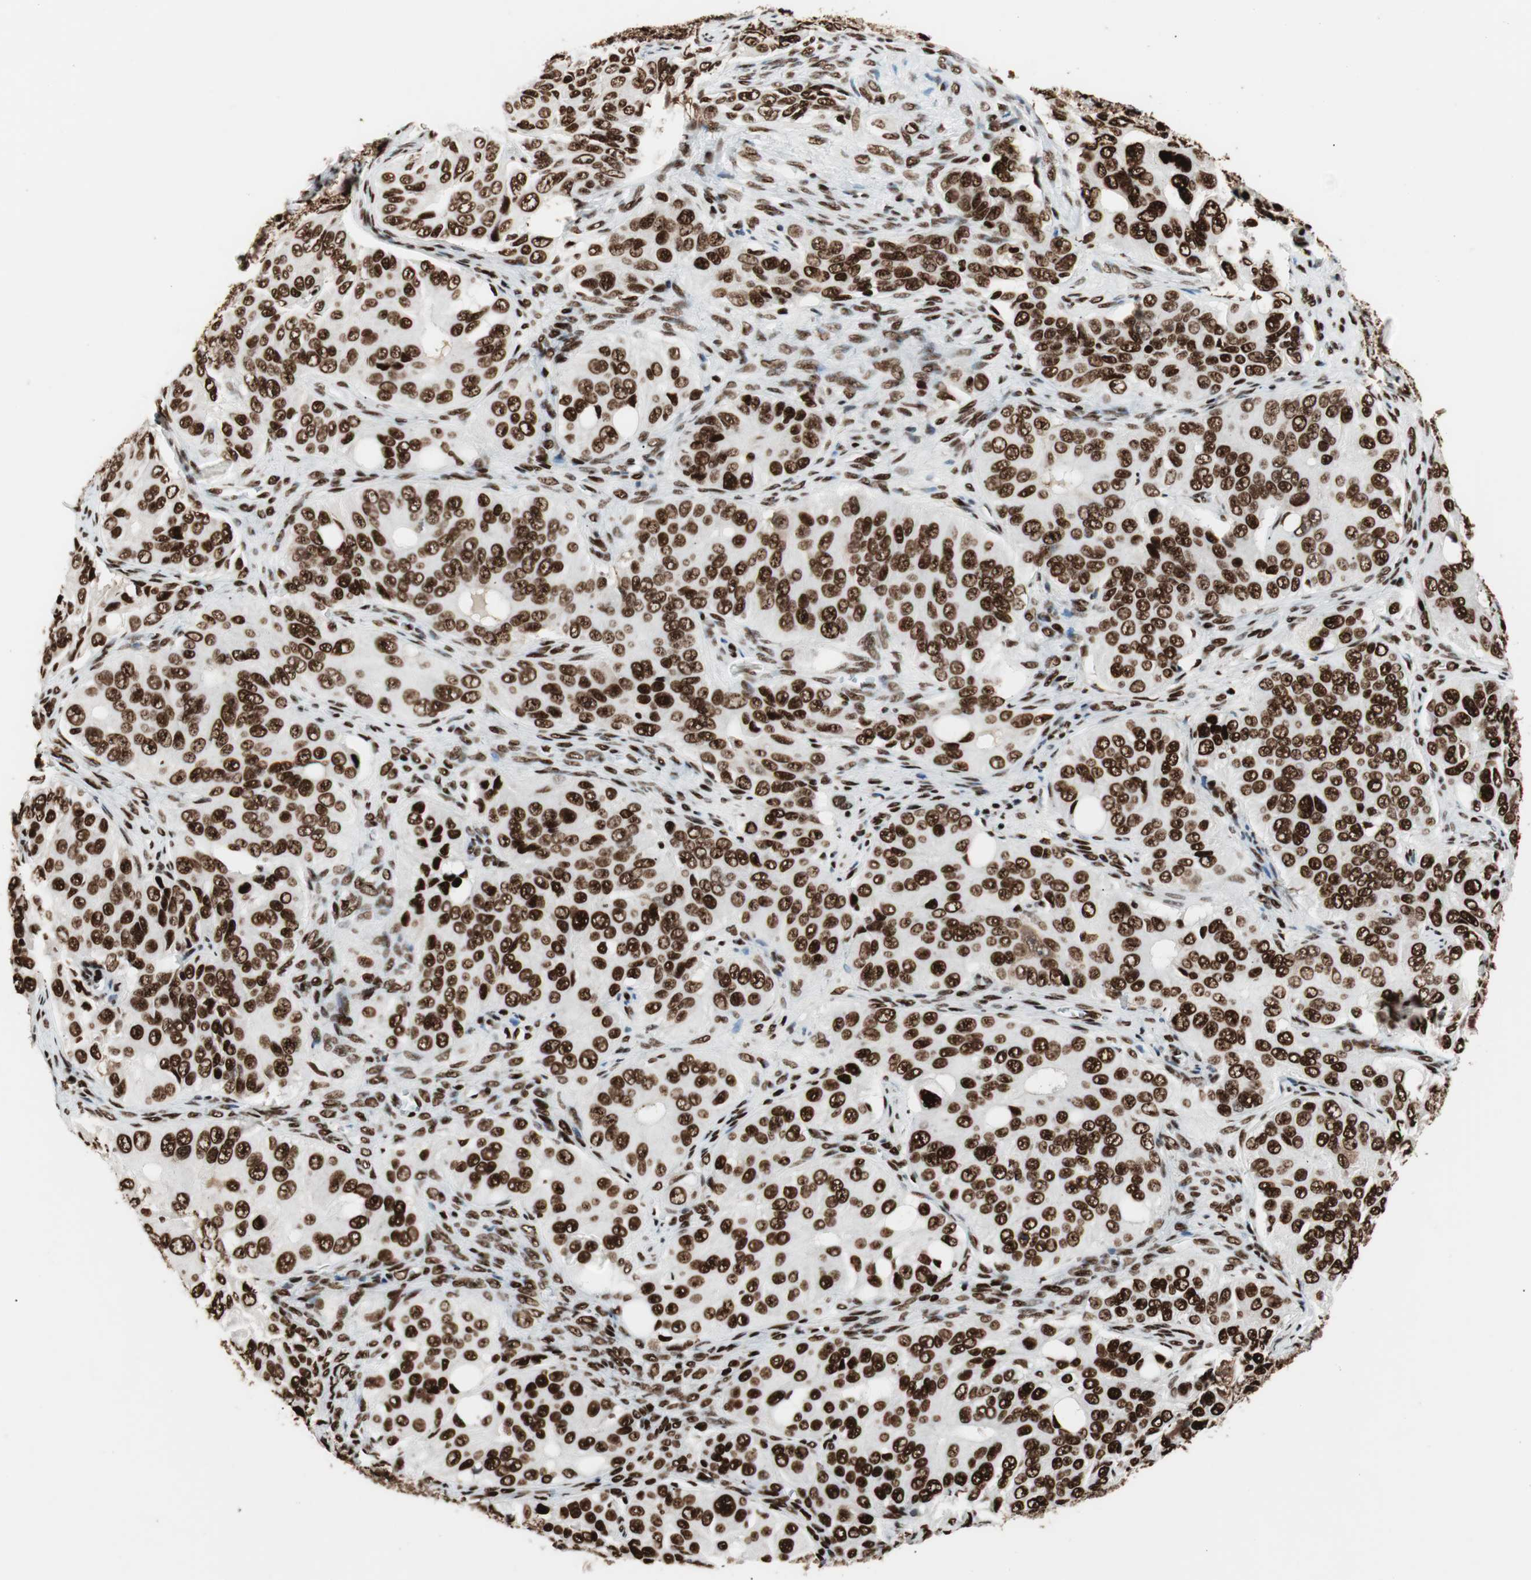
{"staining": {"intensity": "strong", "quantity": ">75%", "location": "nuclear"}, "tissue": "ovarian cancer", "cell_type": "Tumor cells", "image_type": "cancer", "snomed": [{"axis": "morphology", "description": "Carcinoma, endometroid"}, {"axis": "topography", "description": "Ovary"}], "caption": "DAB (3,3'-diaminobenzidine) immunohistochemical staining of human ovarian cancer (endometroid carcinoma) shows strong nuclear protein staining in approximately >75% of tumor cells. The staining is performed using DAB (3,3'-diaminobenzidine) brown chromogen to label protein expression. The nuclei are counter-stained blue using hematoxylin.", "gene": "PSME3", "patient": {"sex": "female", "age": 51}}